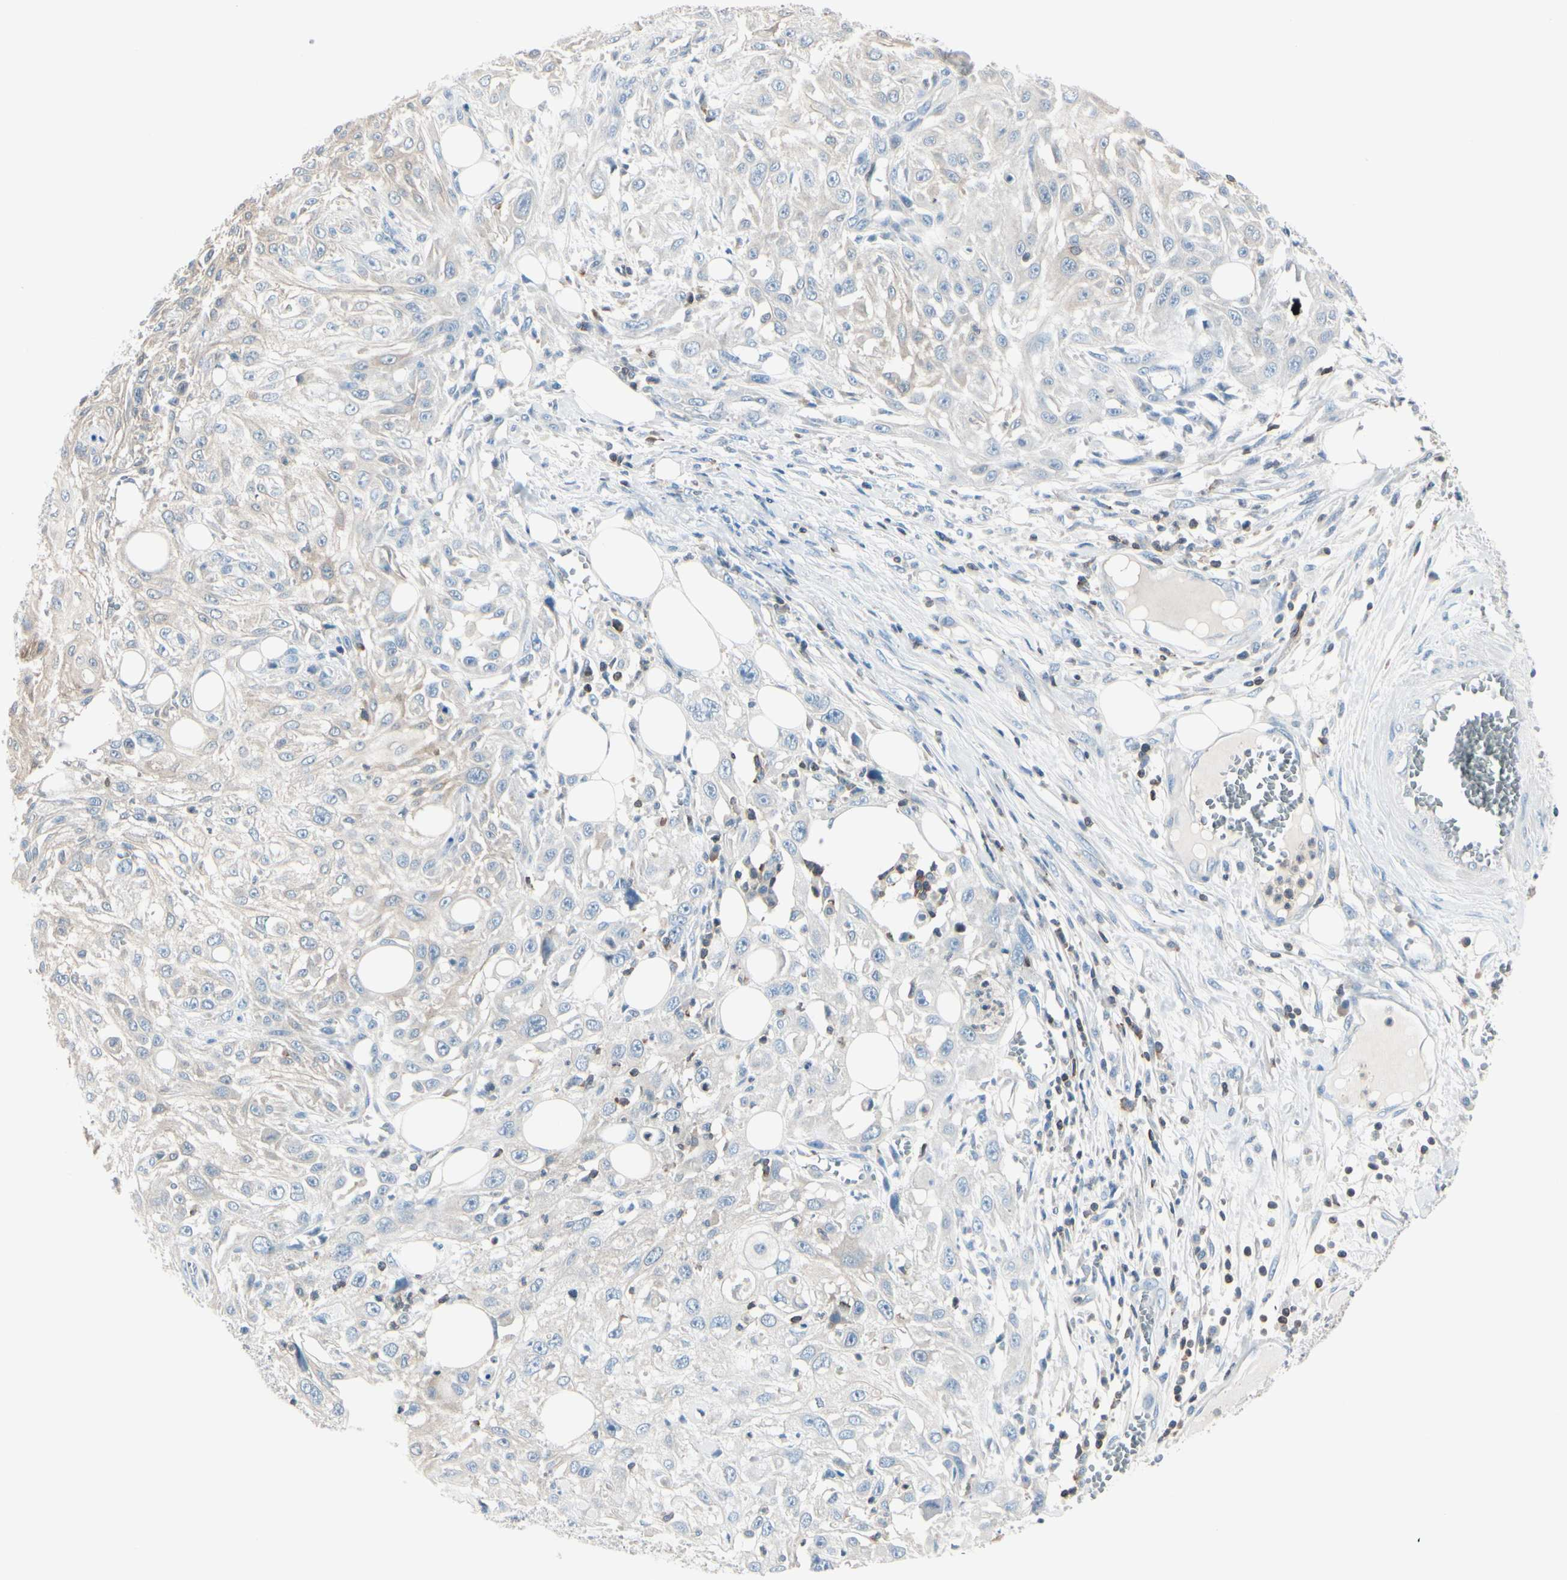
{"staining": {"intensity": "weak", "quantity": "<25%", "location": "cytoplasmic/membranous"}, "tissue": "skin cancer", "cell_type": "Tumor cells", "image_type": "cancer", "snomed": [{"axis": "morphology", "description": "Squamous cell carcinoma, NOS"}, {"axis": "topography", "description": "Skin"}], "caption": "Immunohistochemical staining of squamous cell carcinoma (skin) shows no significant expression in tumor cells.", "gene": "SLC9A3R1", "patient": {"sex": "male", "age": 75}}